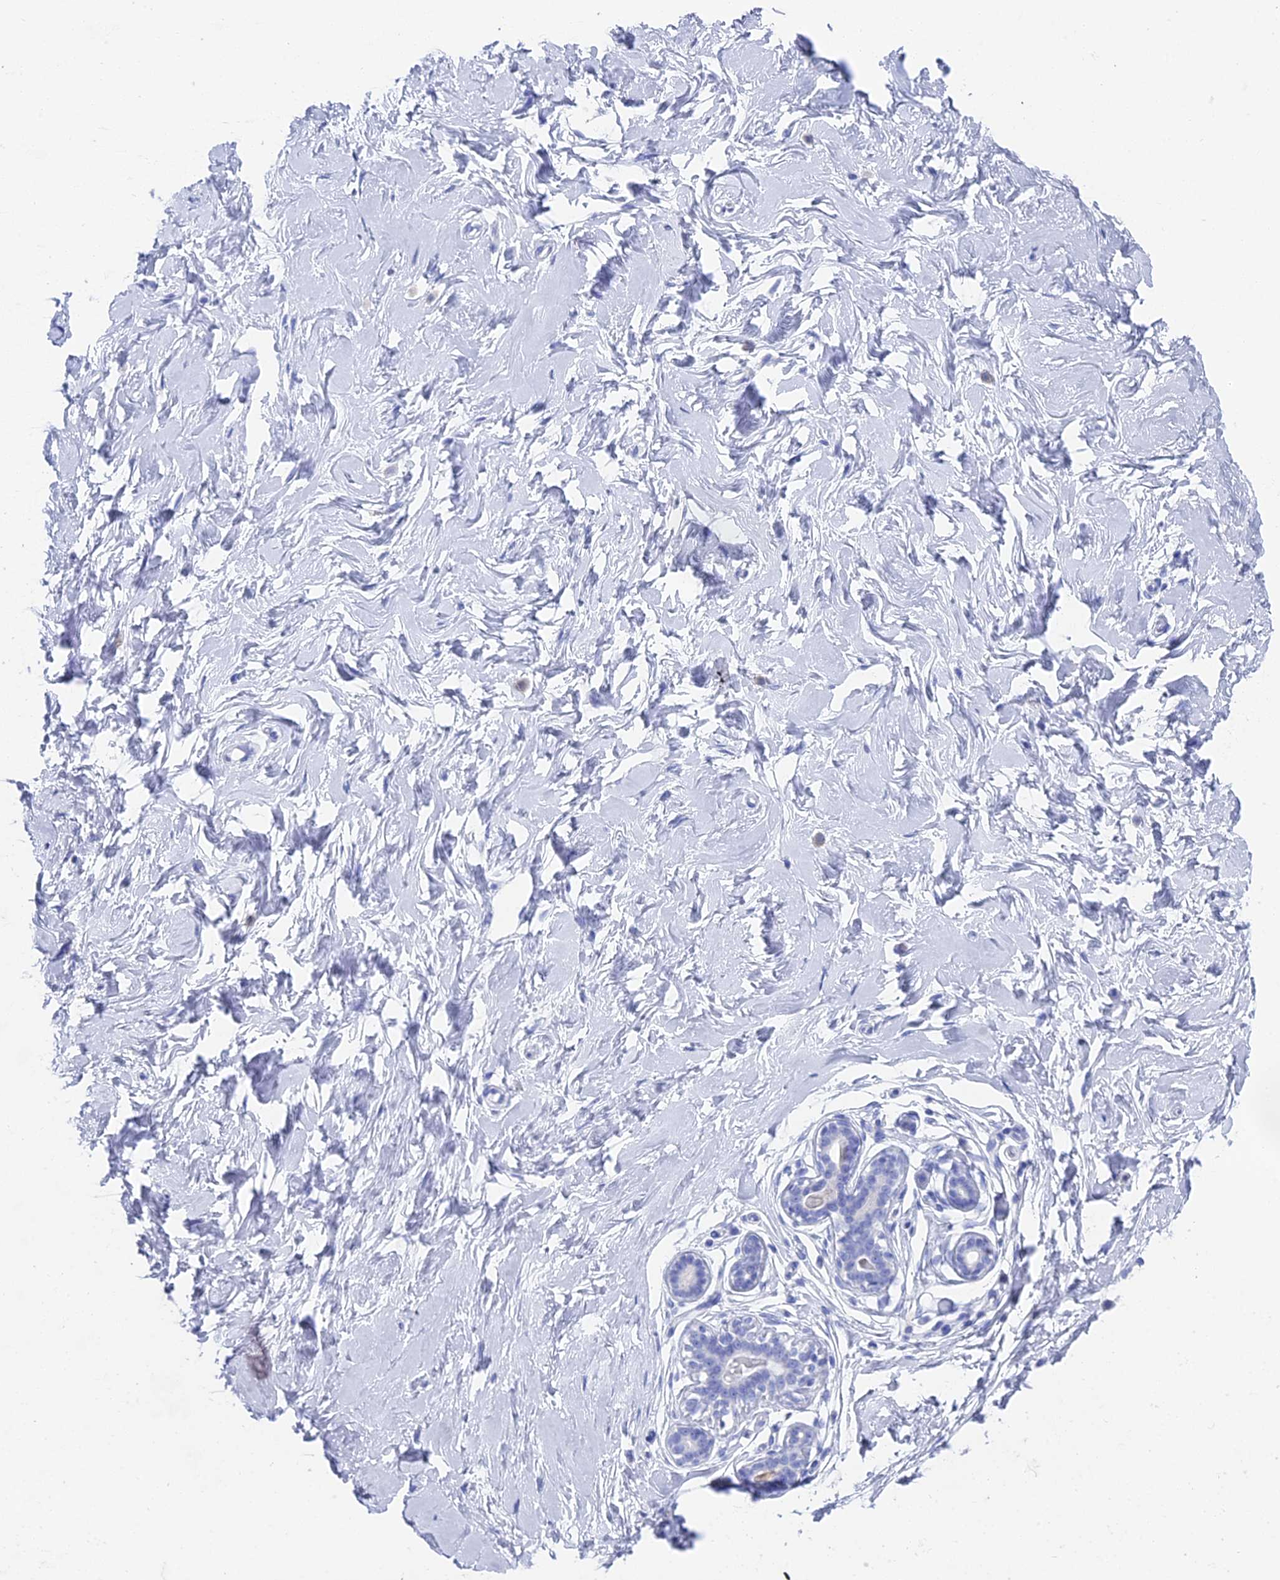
{"staining": {"intensity": "negative", "quantity": "none", "location": "none"}, "tissue": "breast", "cell_type": "Adipocytes", "image_type": "normal", "snomed": [{"axis": "morphology", "description": "Normal tissue, NOS"}, {"axis": "morphology", "description": "Adenoma, NOS"}, {"axis": "topography", "description": "Breast"}], "caption": "Adipocytes are negative for protein expression in unremarkable human breast.", "gene": "ENPP3", "patient": {"sex": "female", "age": 23}}